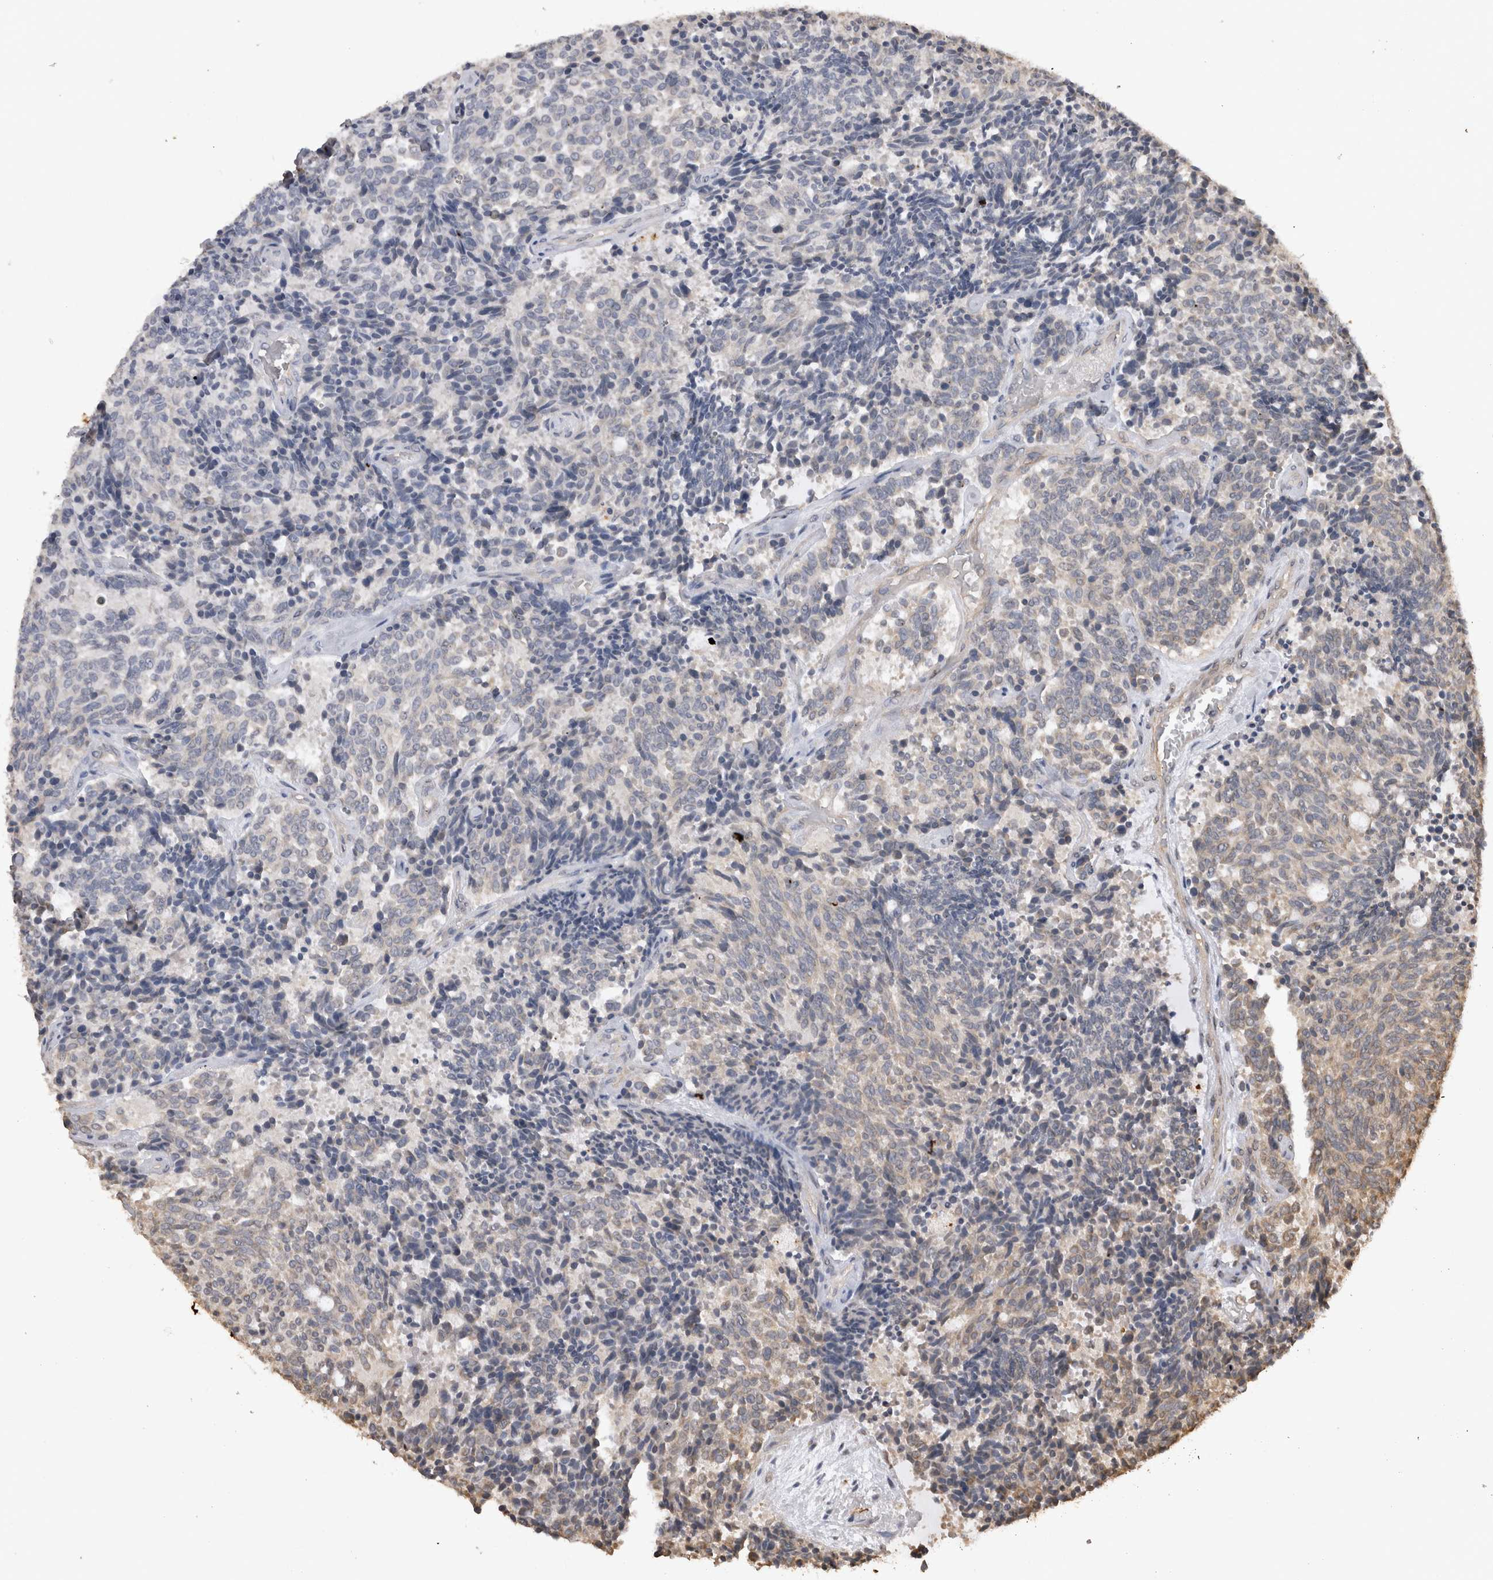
{"staining": {"intensity": "moderate", "quantity": "<25%", "location": "cytoplasmic/membranous"}, "tissue": "carcinoid", "cell_type": "Tumor cells", "image_type": "cancer", "snomed": [{"axis": "morphology", "description": "Carcinoid, malignant, NOS"}, {"axis": "topography", "description": "Pancreas"}], "caption": "Human carcinoid (malignant) stained with a brown dye exhibits moderate cytoplasmic/membranous positive expression in about <25% of tumor cells.", "gene": "SOCS5", "patient": {"sex": "female", "age": 54}}